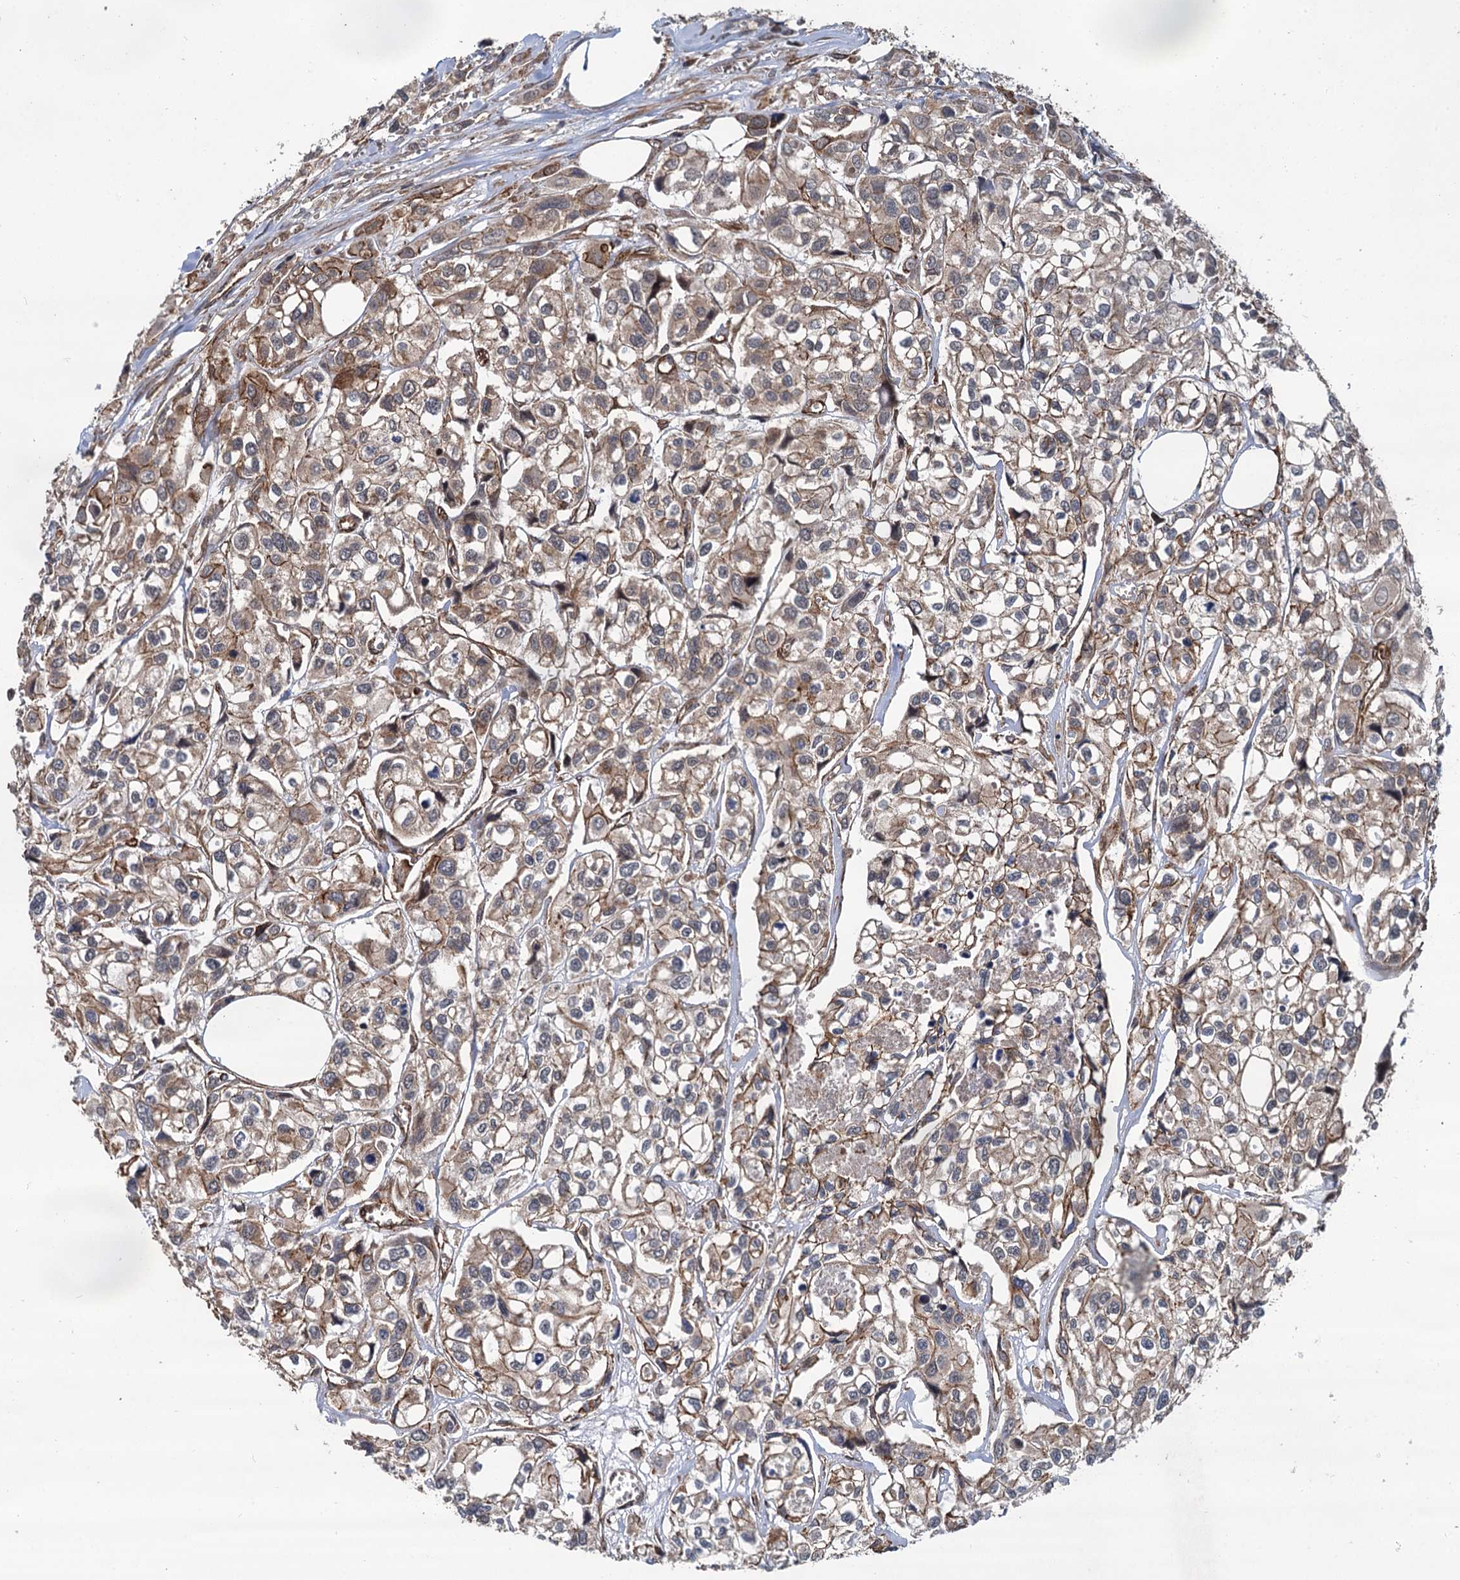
{"staining": {"intensity": "weak", "quantity": ">75%", "location": "cytoplasmic/membranous"}, "tissue": "urothelial cancer", "cell_type": "Tumor cells", "image_type": "cancer", "snomed": [{"axis": "morphology", "description": "Urothelial carcinoma, High grade"}, {"axis": "topography", "description": "Urinary bladder"}], "caption": "Weak cytoplasmic/membranous staining is identified in approximately >75% of tumor cells in urothelial carcinoma (high-grade).", "gene": "SVIP", "patient": {"sex": "male", "age": 67}}